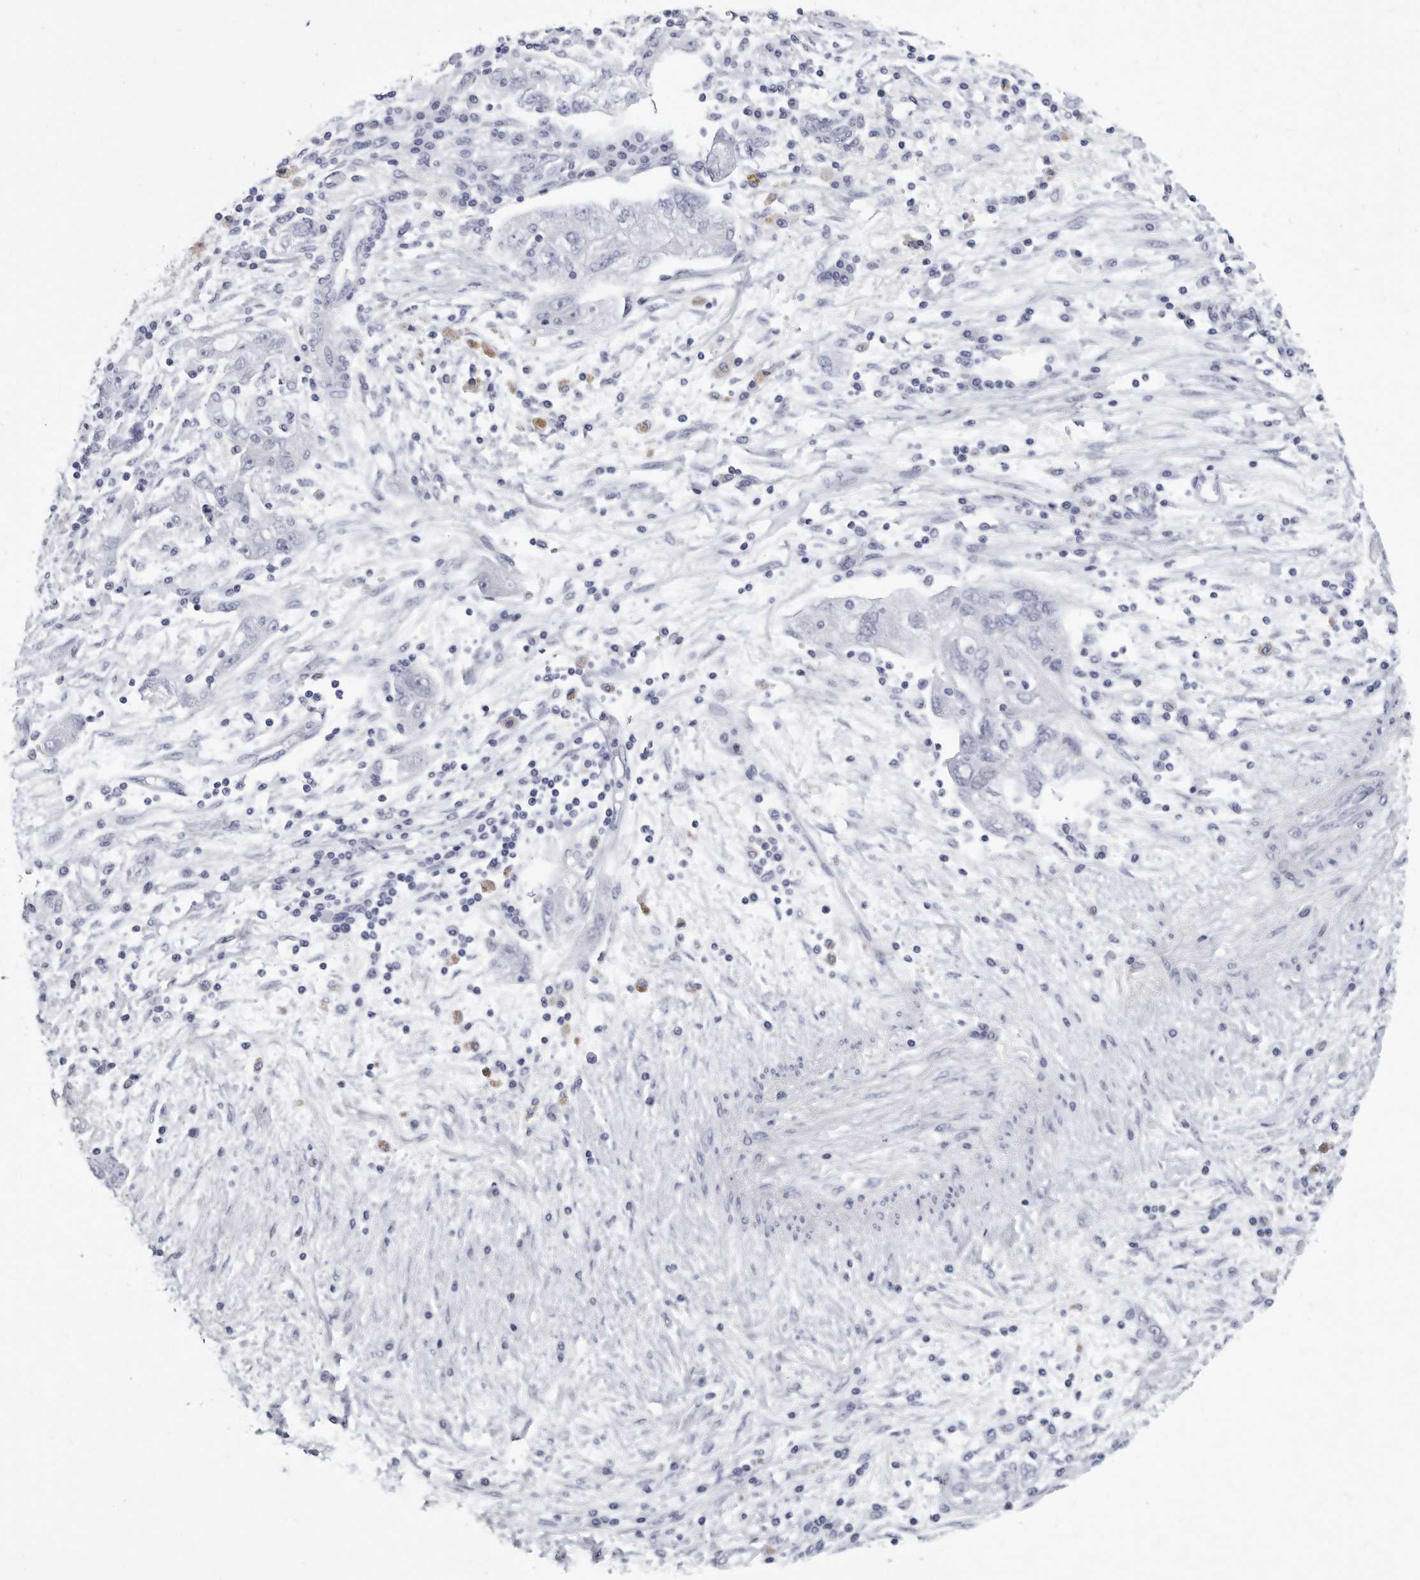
{"staining": {"intensity": "negative", "quantity": "none", "location": "none"}, "tissue": "ovarian cancer", "cell_type": "Tumor cells", "image_type": "cancer", "snomed": [{"axis": "morphology", "description": "Carcinoma, NOS"}, {"axis": "morphology", "description": "Cystadenocarcinoma, serous, NOS"}, {"axis": "topography", "description": "Ovary"}], "caption": "Ovarian cancer was stained to show a protein in brown. There is no significant positivity in tumor cells.", "gene": "WRAP73", "patient": {"sex": "female", "age": 69}}